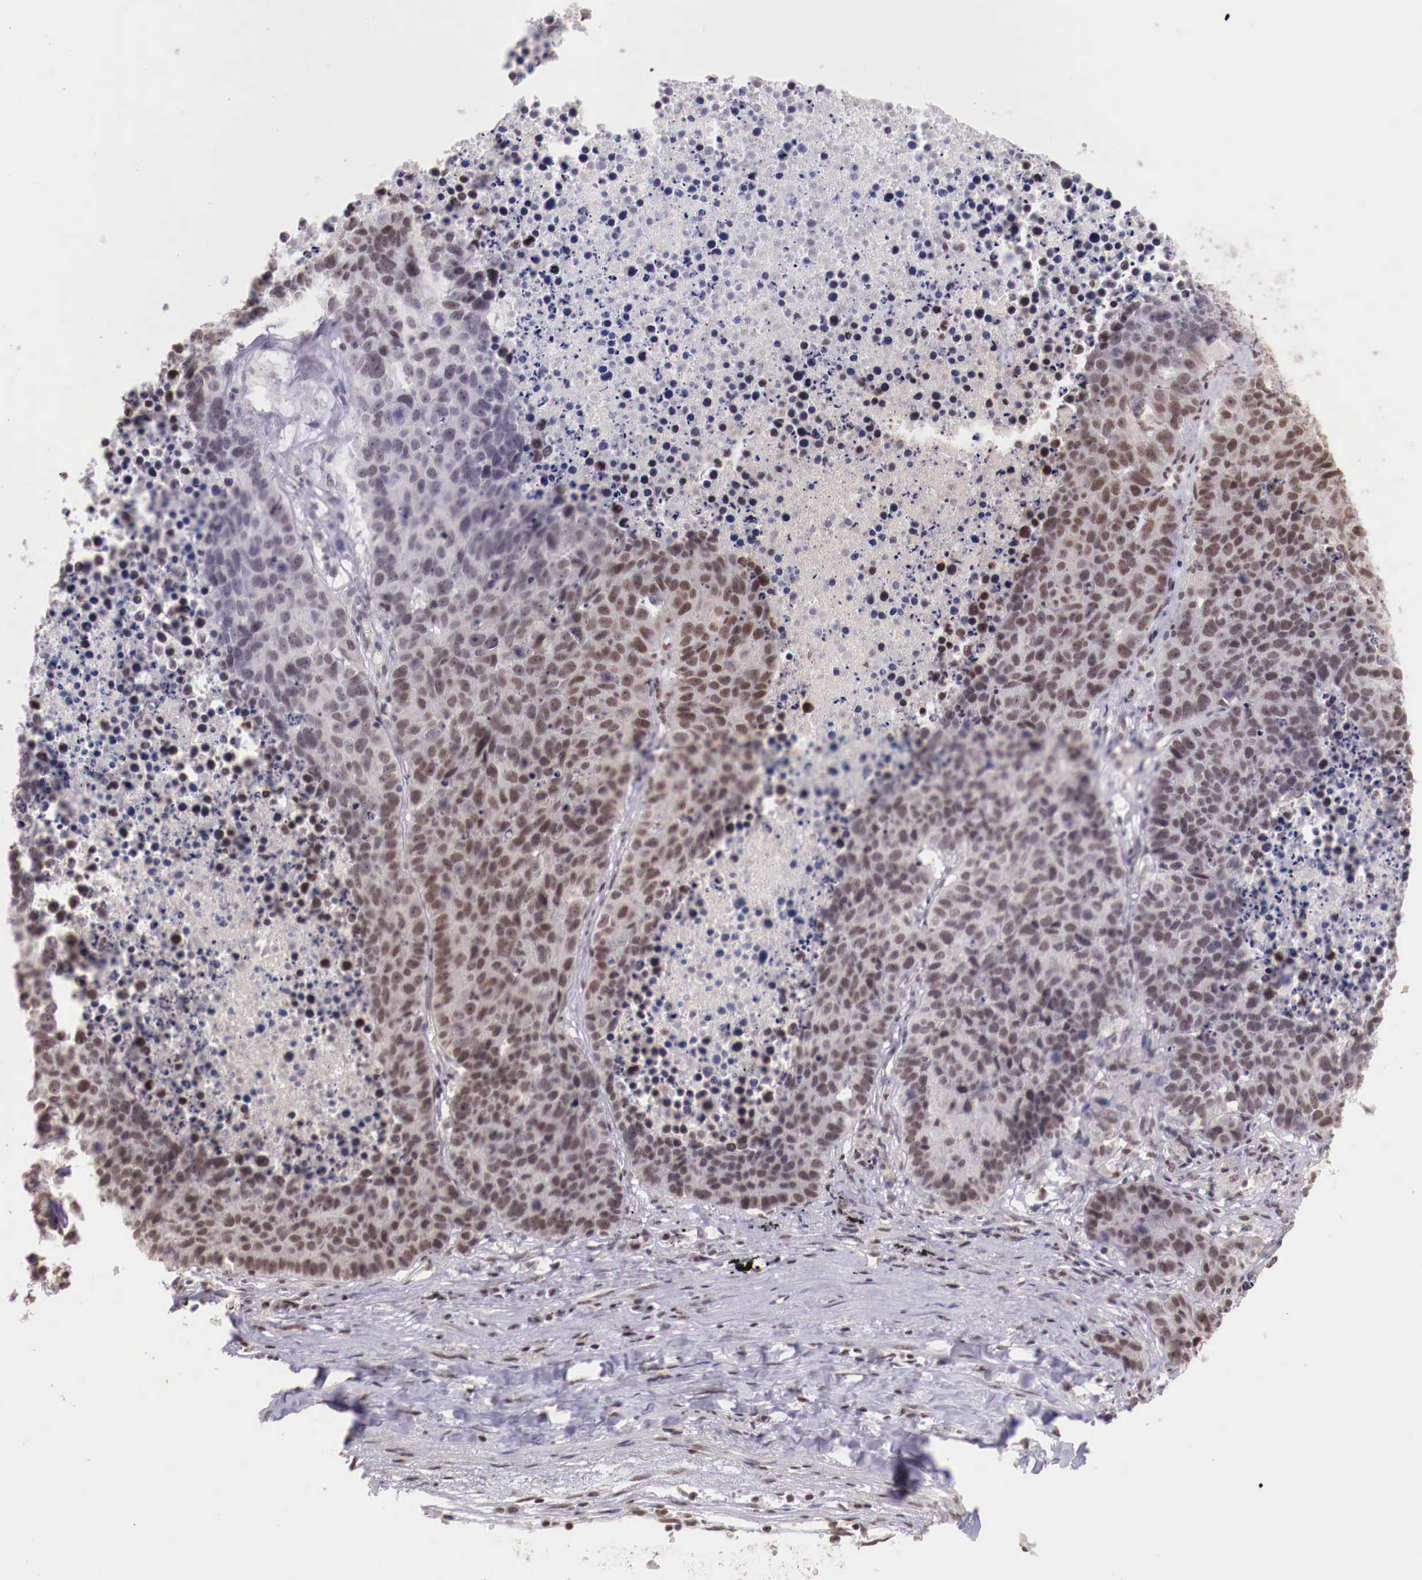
{"staining": {"intensity": "weak", "quantity": "25%-75%", "location": "nuclear"}, "tissue": "lung cancer", "cell_type": "Tumor cells", "image_type": "cancer", "snomed": [{"axis": "morphology", "description": "Carcinoid, malignant, NOS"}, {"axis": "topography", "description": "Lung"}], "caption": "A brown stain highlights weak nuclear expression of a protein in human carcinoid (malignant) (lung) tumor cells.", "gene": "SP1", "patient": {"sex": "male", "age": 60}}